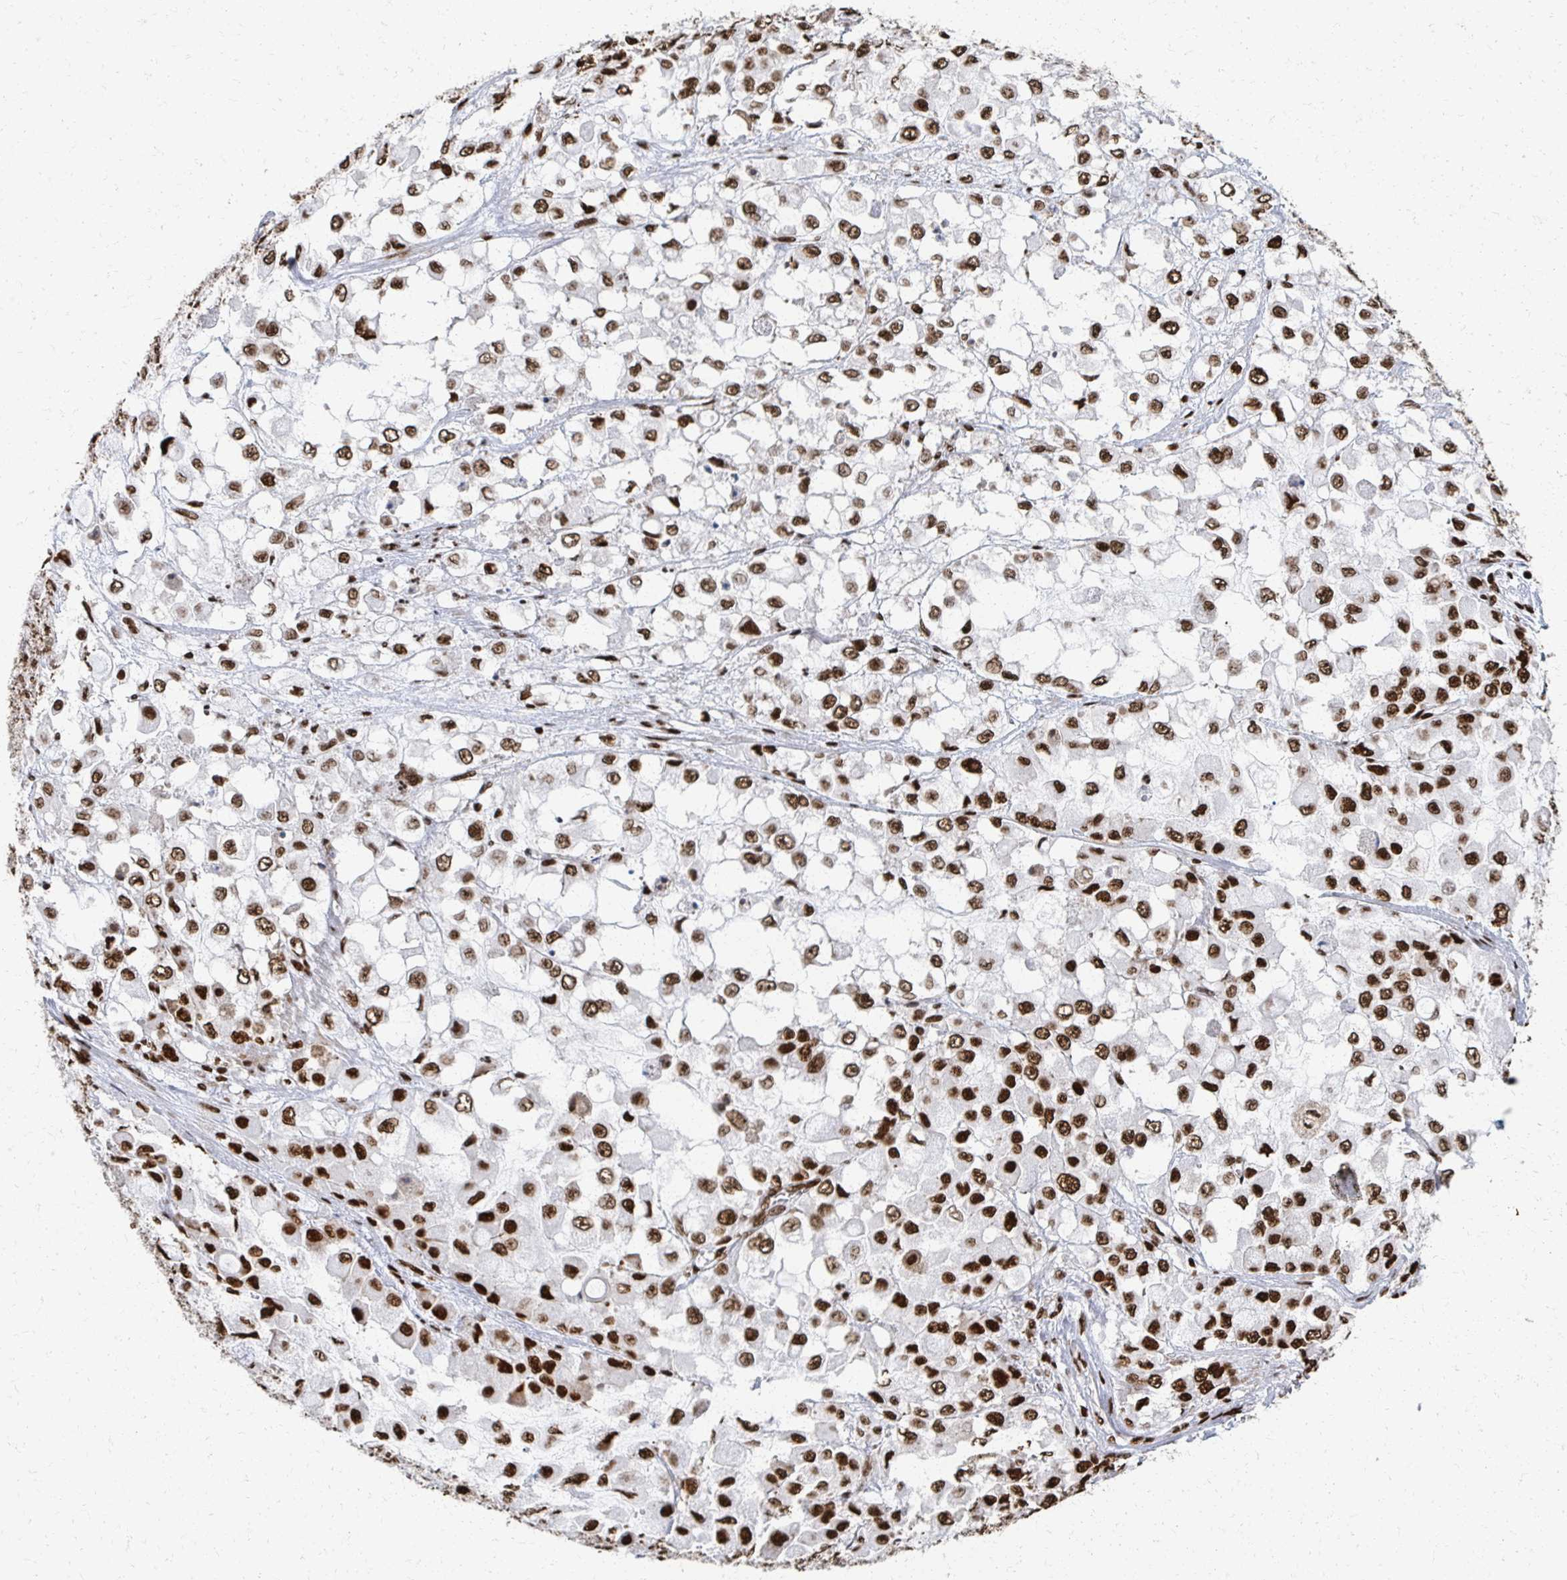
{"staining": {"intensity": "strong", "quantity": ">75%", "location": "nuclear"}, "tissue": "stomach cancer", "cell_type": "Tumor cells", "image_type": "cancer", "snomed": [{"axis": "morphology", "description": "Adenocarcinoma, NOS"}, {"axis": "topography", "description": "Stomach"}], "caption": "Approximately >75% of tumor cells in human stomach cancer (adenocarcinoma) demonstrate strong nuclear protein expression as visualized by brown immunohistochemical staining.", "gene": "RBBP7", "patient": {"sex": "female", "age": 76}}